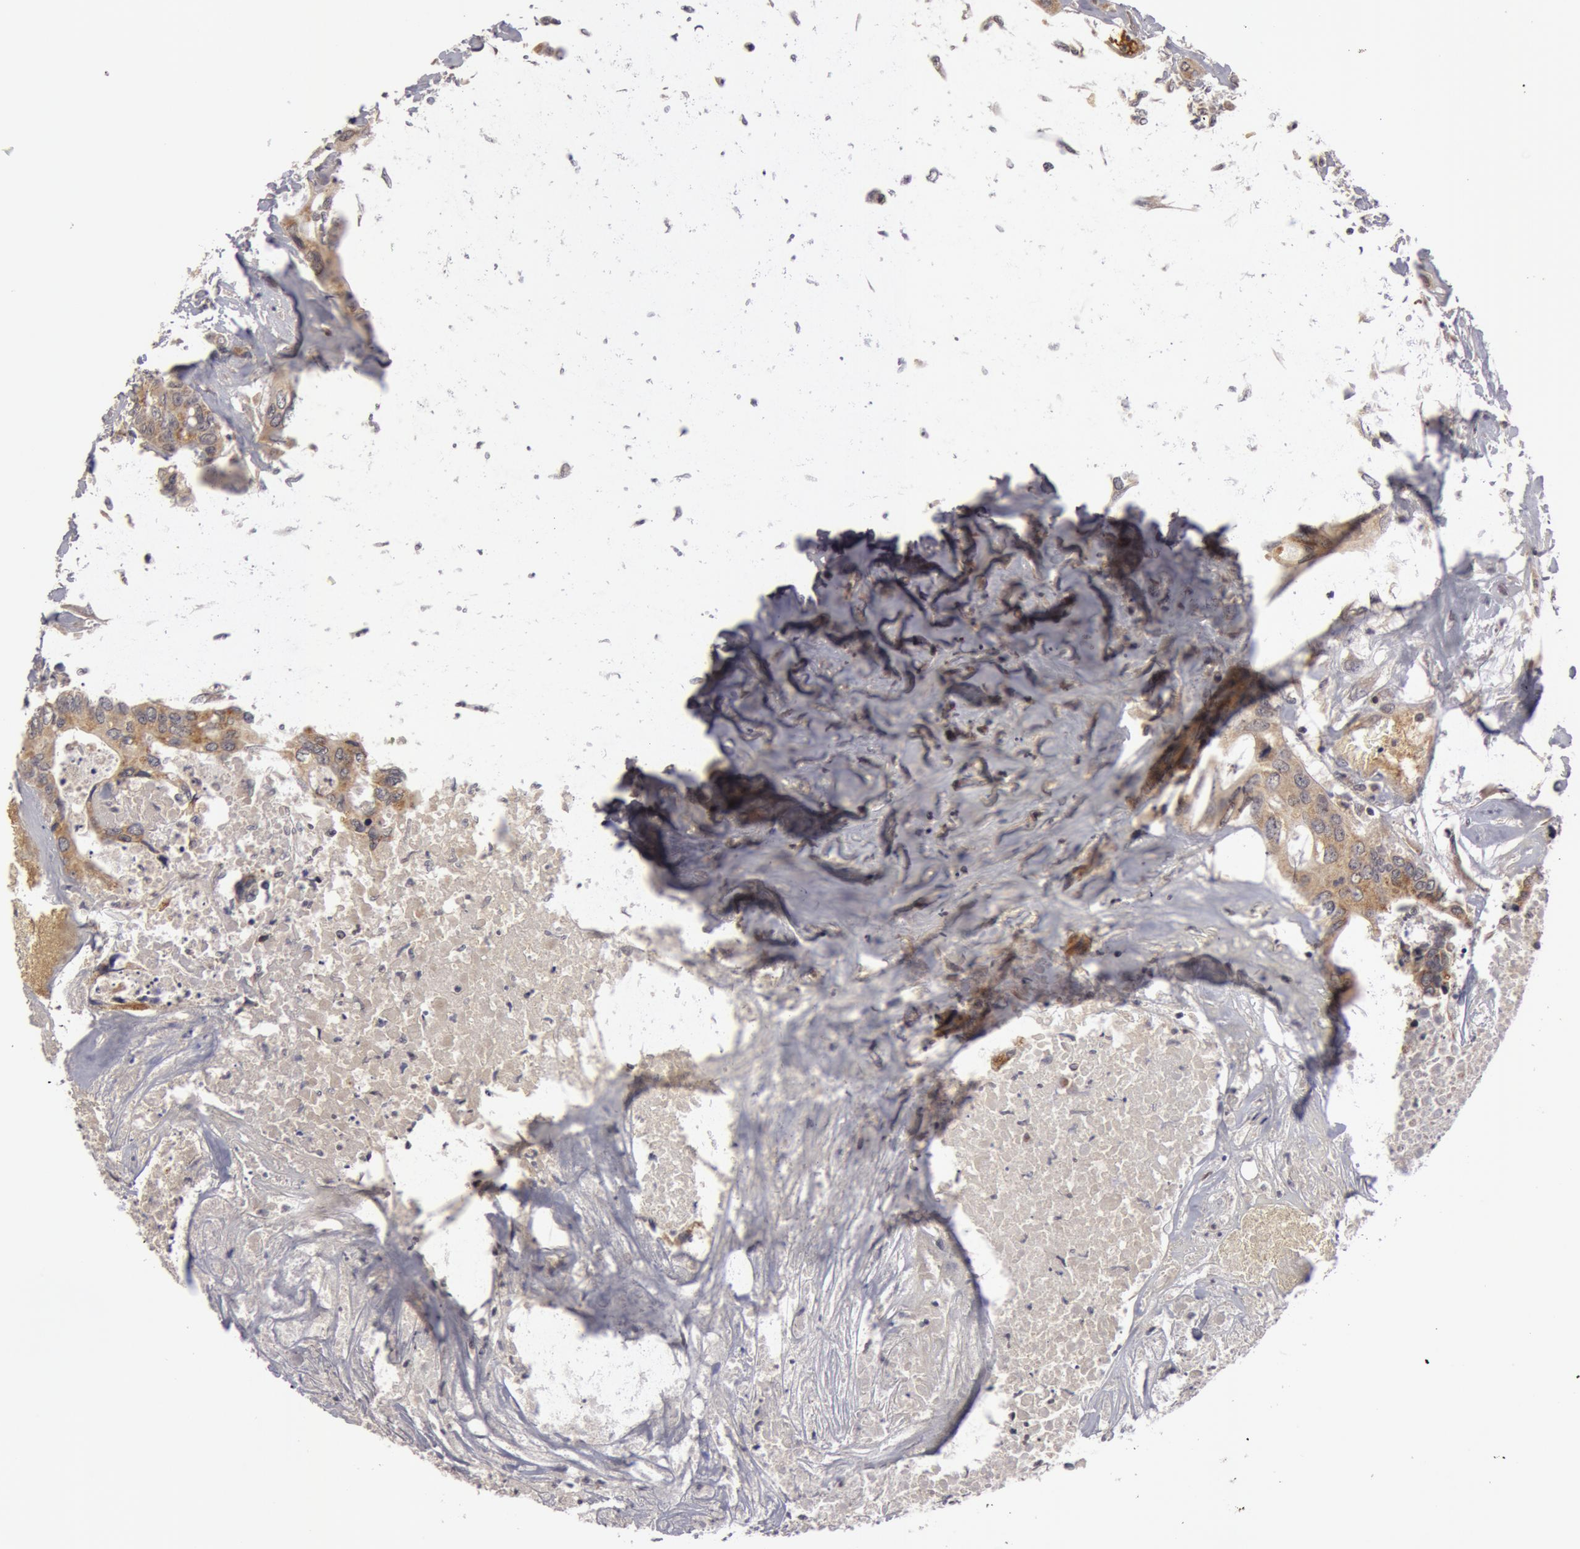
{"staining": {"intensity": "moderate", "quantity": ">75%", "location": "cytoplasmic/membranous"}, "tissue": "colorectal cancer", "cell_type": "Tumor cells", "image_type": "cancer", "snomed": [{"axis": "morphology", "description": "Adenocarcinoma, NOS"}, {"axis": "topography", "description": "Rectum"}], "caption": "Brown immunohistochemical staining in human colorectal cancer demonstrates moderate cytoplasmic/membranous staining in about >75% of tumor cells. The staining was performed using DAB, with brown indicating positive protein expression. Nuclei are stained blue with hematoxylin.", "gene": "SYTL4", "patient": {"sex": "male", "age": 55}}